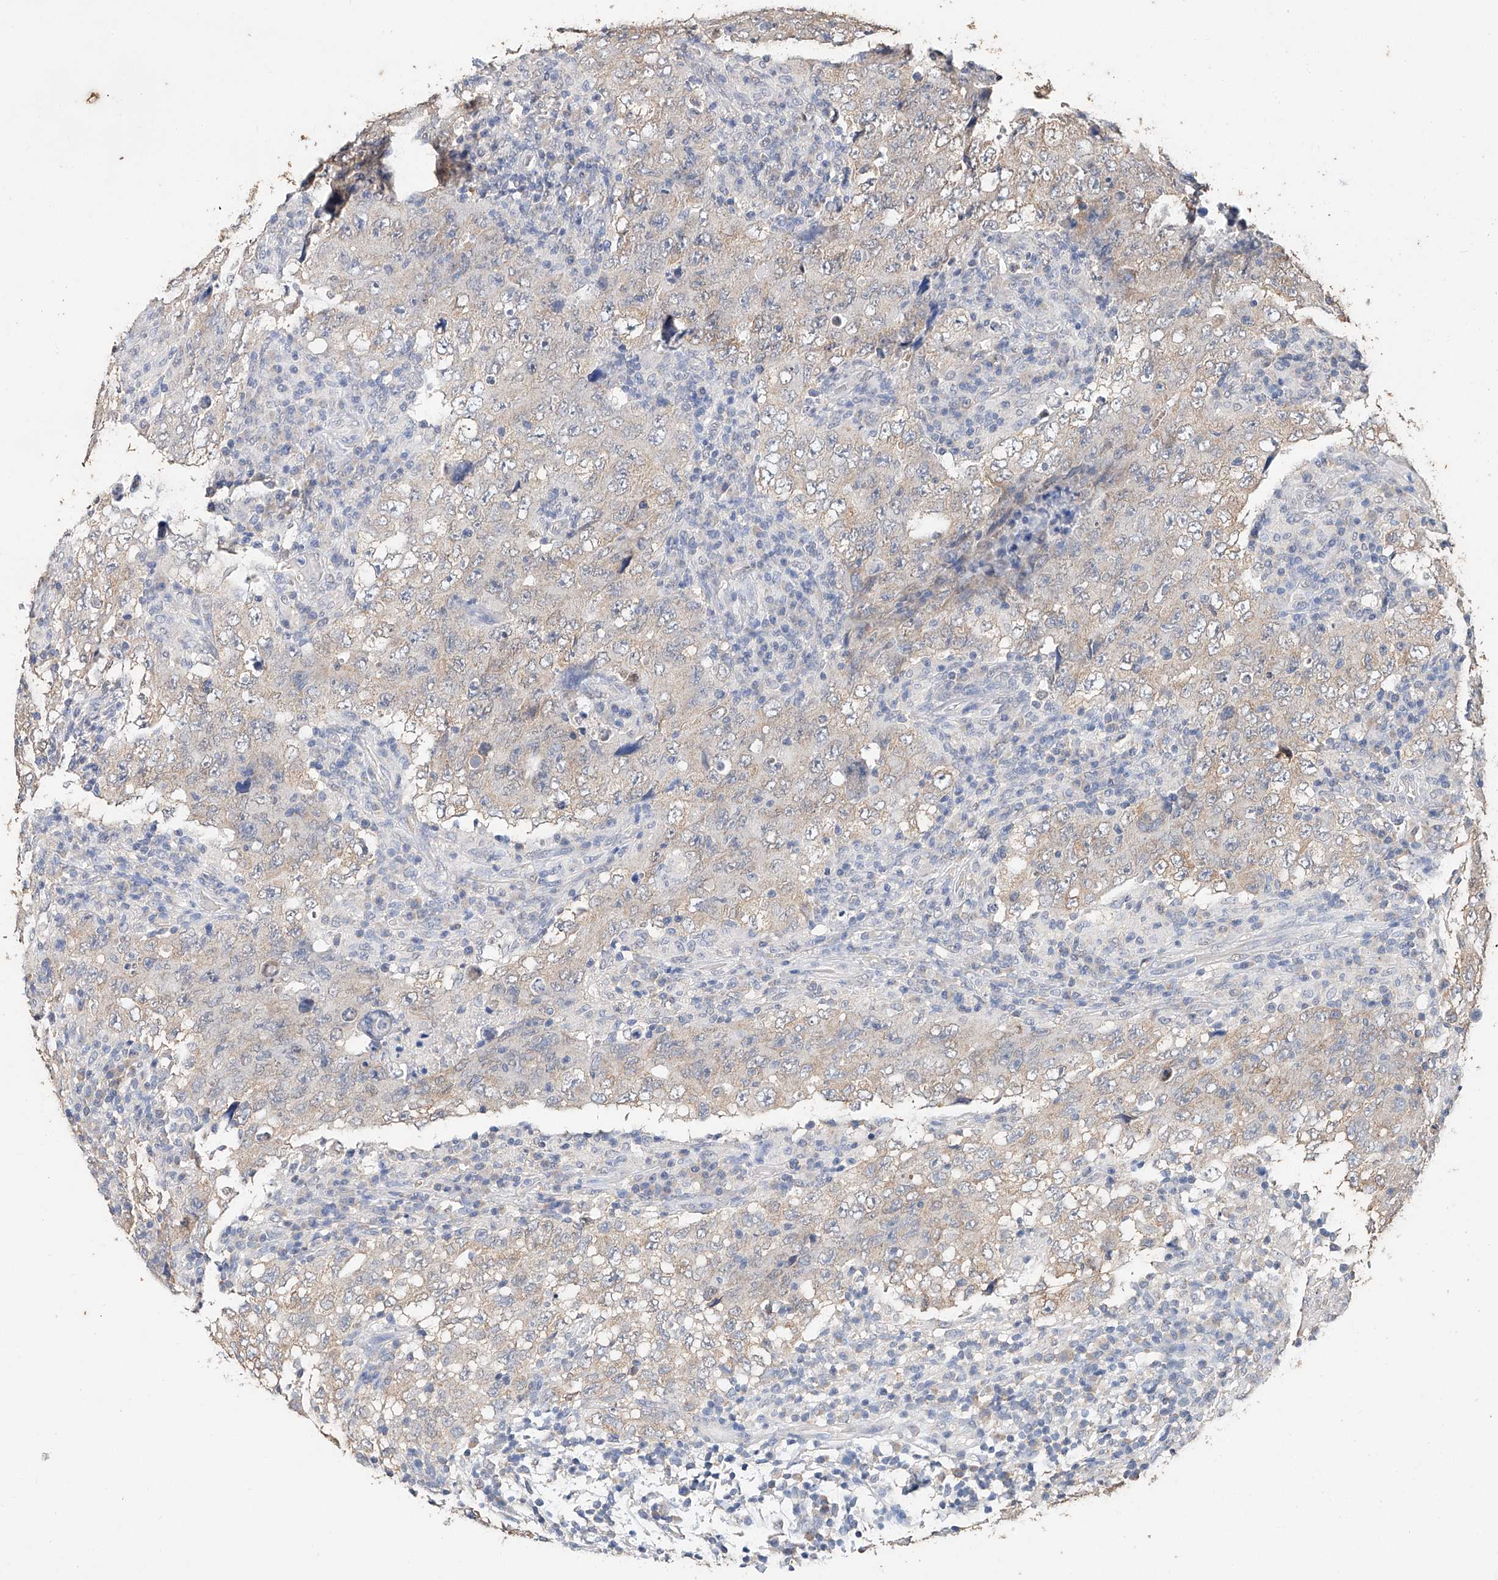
{"staining": {"intensity": "negative", "quantity": "none", "location": "none"}, "tissue": "testis cancer", "cell_type": "Tumor cells", "image_type": "cancer", "snomed": [{"axis": "morphology", "description": "Carcinoma, Embryonal, NOS"}, {"axis": "topography", "description": "Testis"}], "caption": "Immunohistochemical staining of human testis cancer (embryonal carcinoma) shows no significant staining in tumor cells.", "gene": "CERS4", "patient": {"sex": "male", "age": 26}}